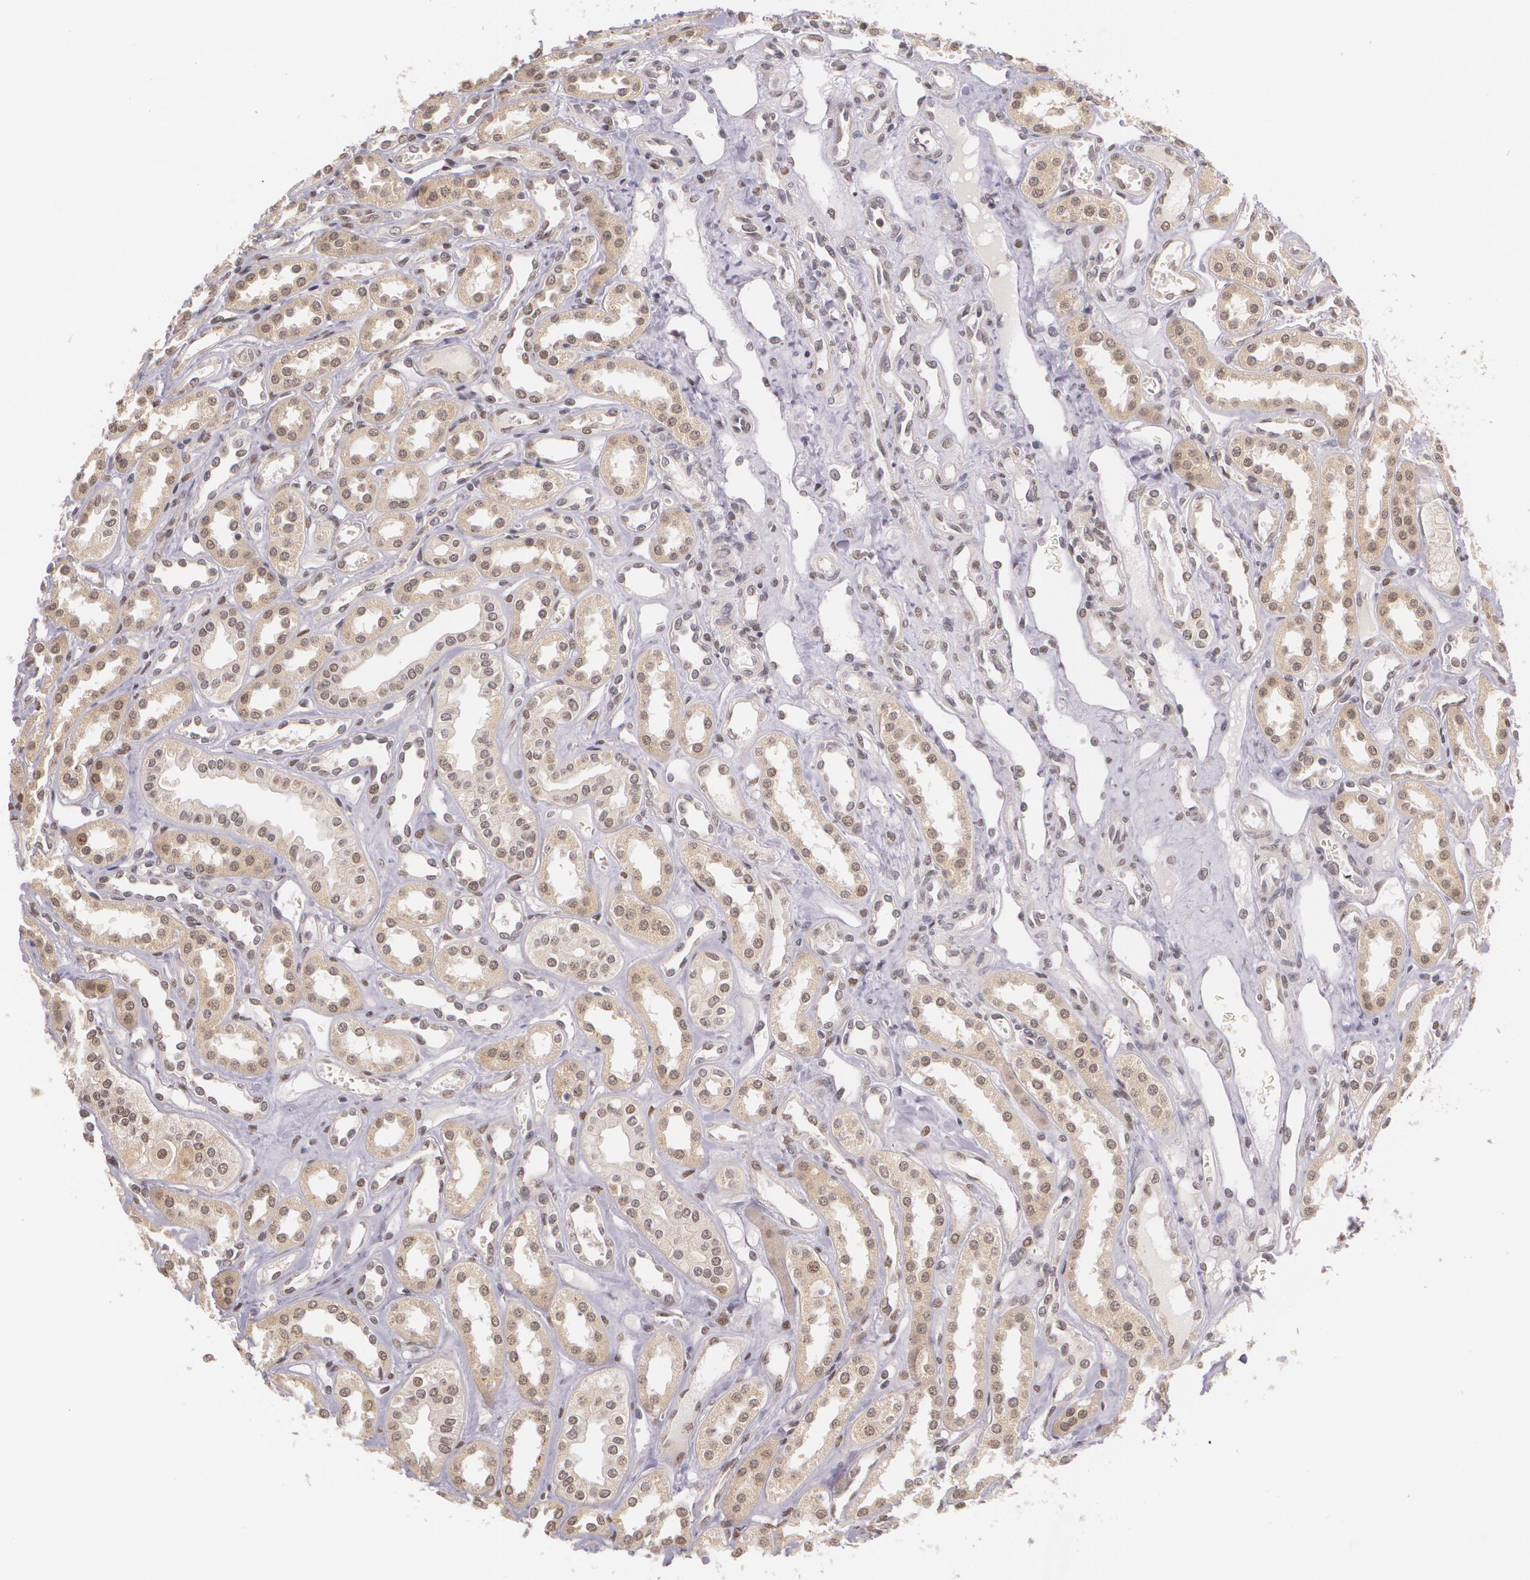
{"staining": {"intensity": "moderate", "quantity": "<25%", "location": "nuclear"}, "tissue": "kidney", "cell_type": "Cells in glomeruli", "image_type": "normal", "snomed": [{"axis": "morphology", "description": "Normal tissue, NOS"}, {"axis": "topography", "description": "Kidney"}], "caption": "Benign kidney demonstrates moderate nuclear expression in approximately <25% of cells in glomeruli, visualized by immunohistochemistry. (IHC, brightfield microscopy, high magnification).", "gene": "ALX1", "patient": {"sex": "female", "age": 52}}